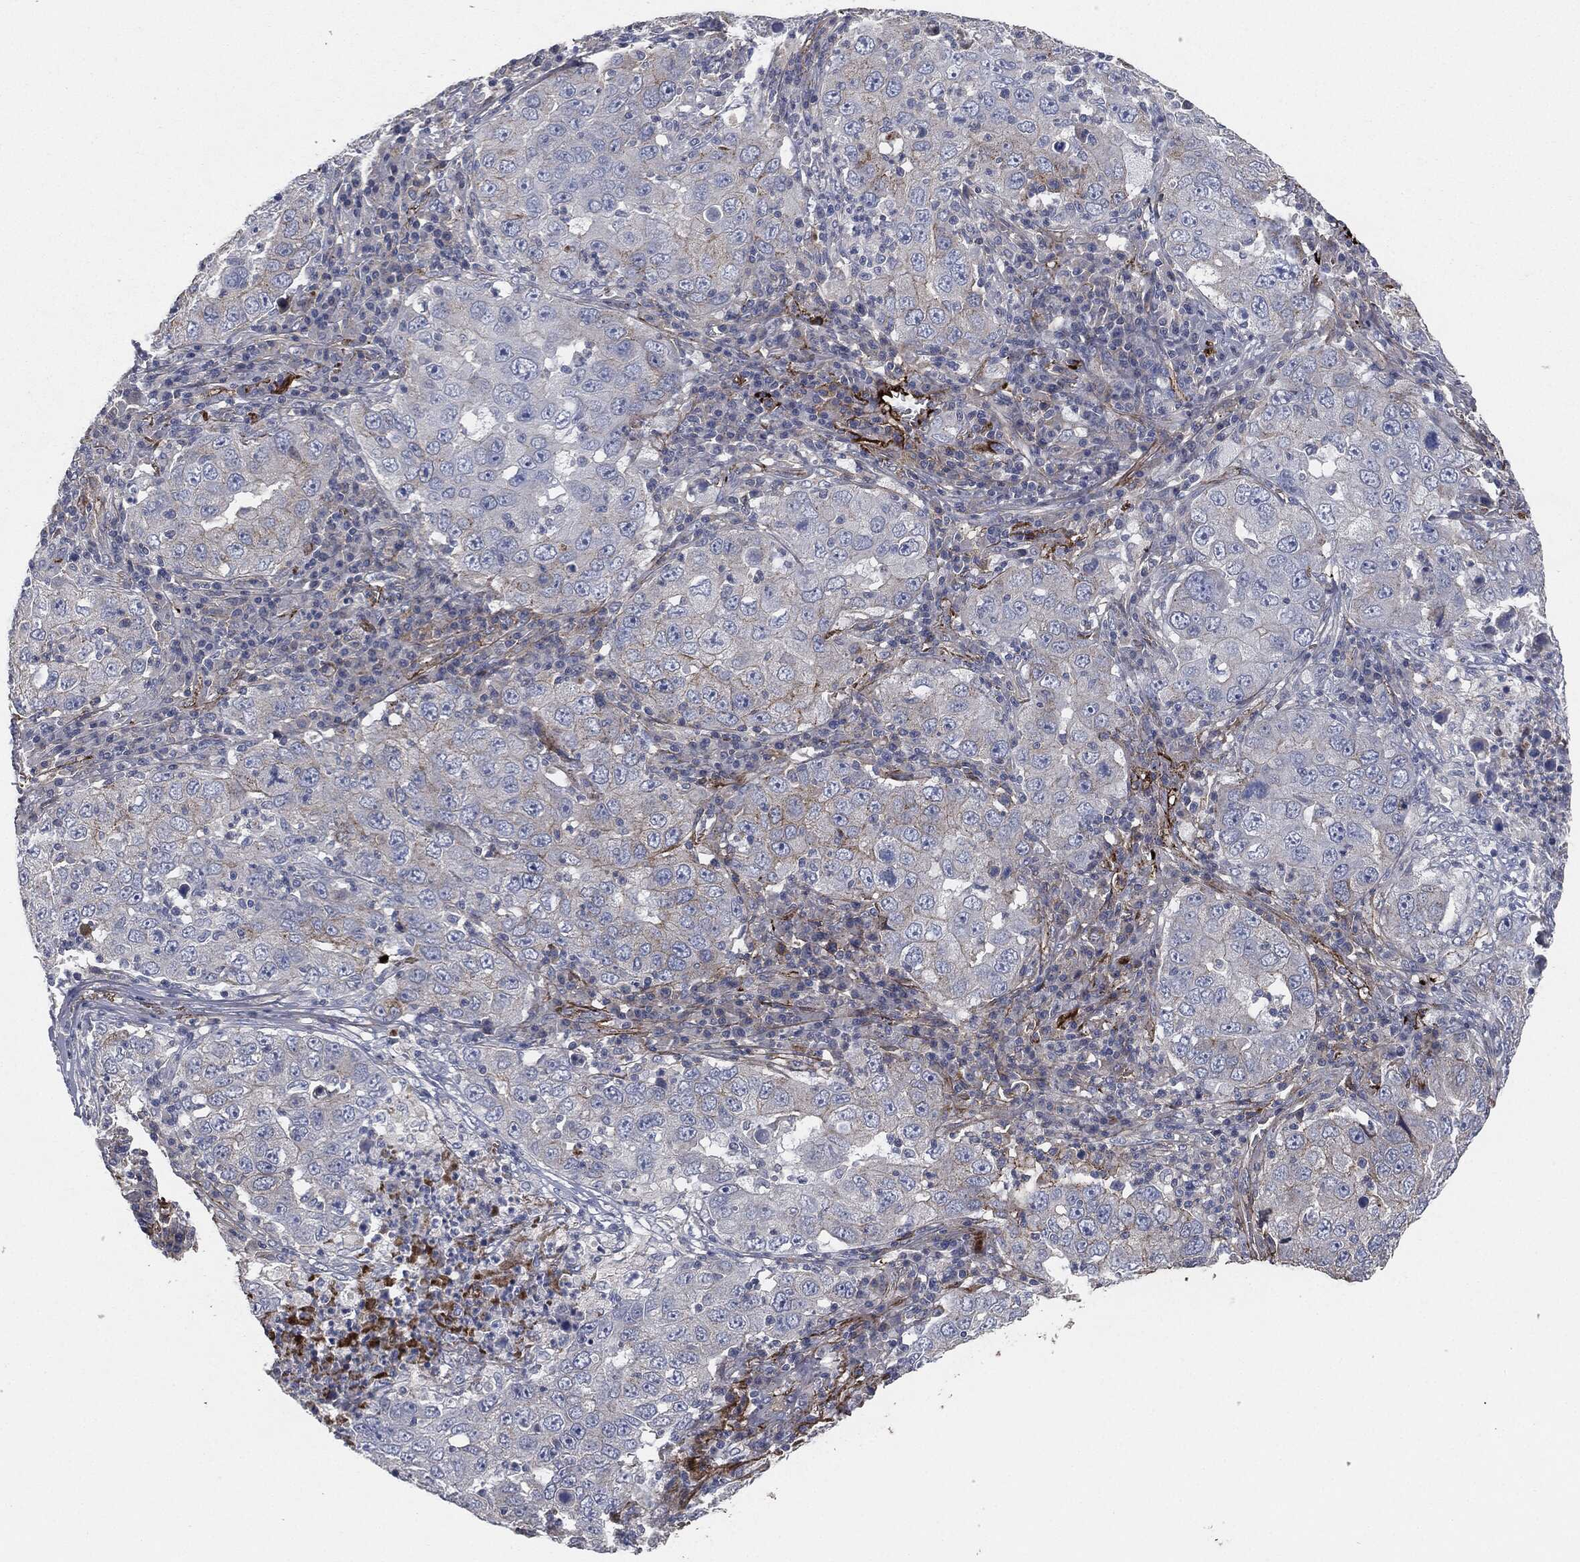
{"staining": {"intensity": "moderate", "quantity": "<25%", "location": "cytoplasmic/membranous"}, "tissue": "lung cancer", "cell_type": "Tumor cells", "image_type": "cancer", "snomed": [{"axis": "morphology", "description": "Adenocarcinoma, NOS"}, {"axis": "topography", "description": "Lung"}], "caption": "Immunohistochemistry (IHC) staining of adenocarcinoma (lung), which exhibits low levels of moderate cytoplasmic/membranous expression in approximately <25% of tumor cells indicating moderate cytoplasmic/membranous protein staining. The staining was performed using DAB (brown) for protein detection and nuclei were counterstained in hematoxylin (blue).", "gene": "APOB", "patient": {"sex": "male", "age": 73}}